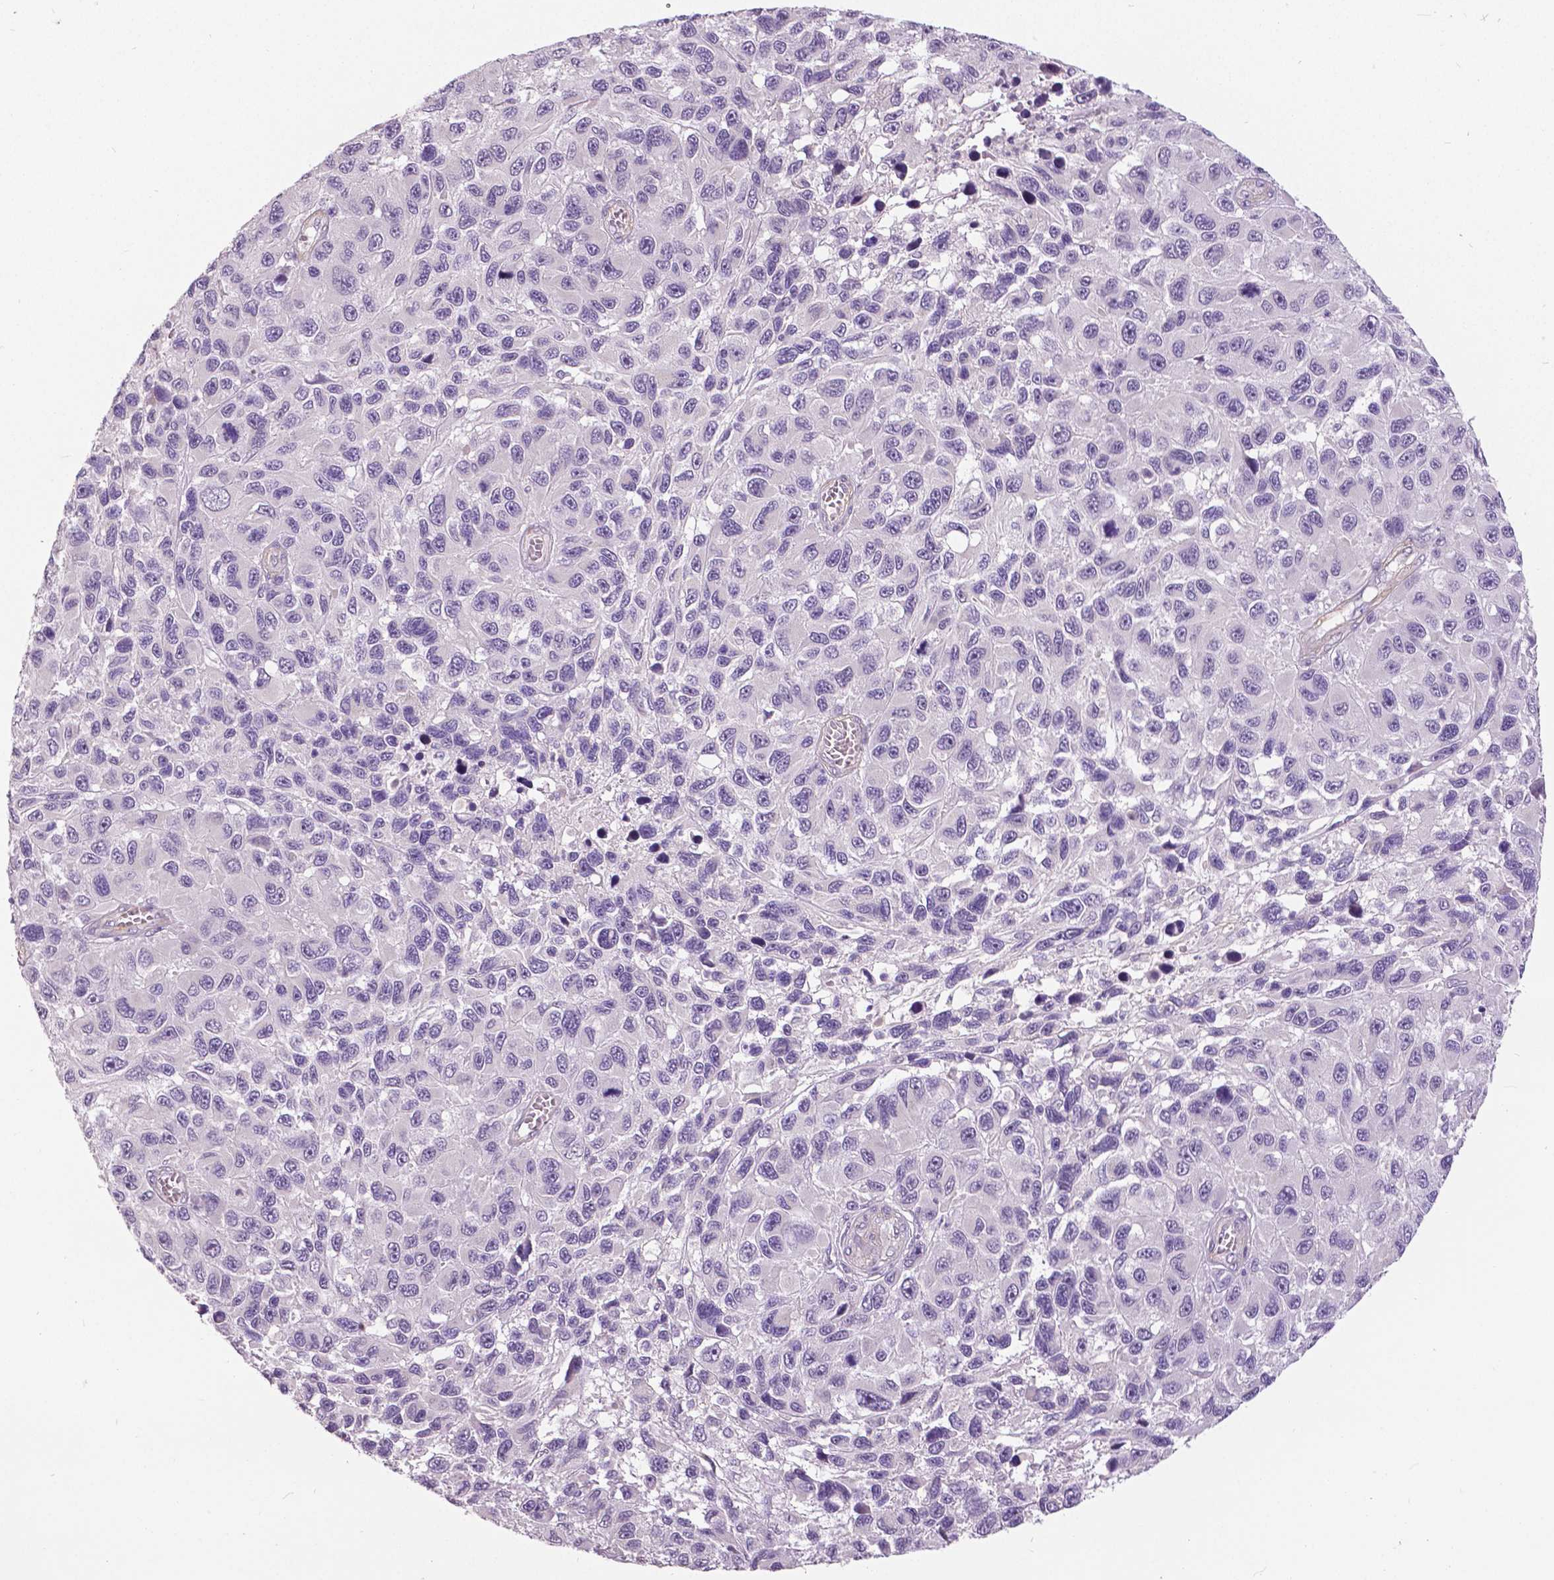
{"staining": {"intensity": "negative", "quantity": "none", "location": "none"}, "tissue": "melanoma", "cell_type": "Tumor cells", "image_type": "cancer", "snomed": [{"axis": "morphology", "description": "Malignant melanoma, NOS"}, {"axis": "topography", "description": "Skin"}], "caption": "An image of melanoma stained for a protein demonstrates no brown staining in tumor cells.", "gene": "FOXA1", "patient": {"sex": "male", "age": 53}}